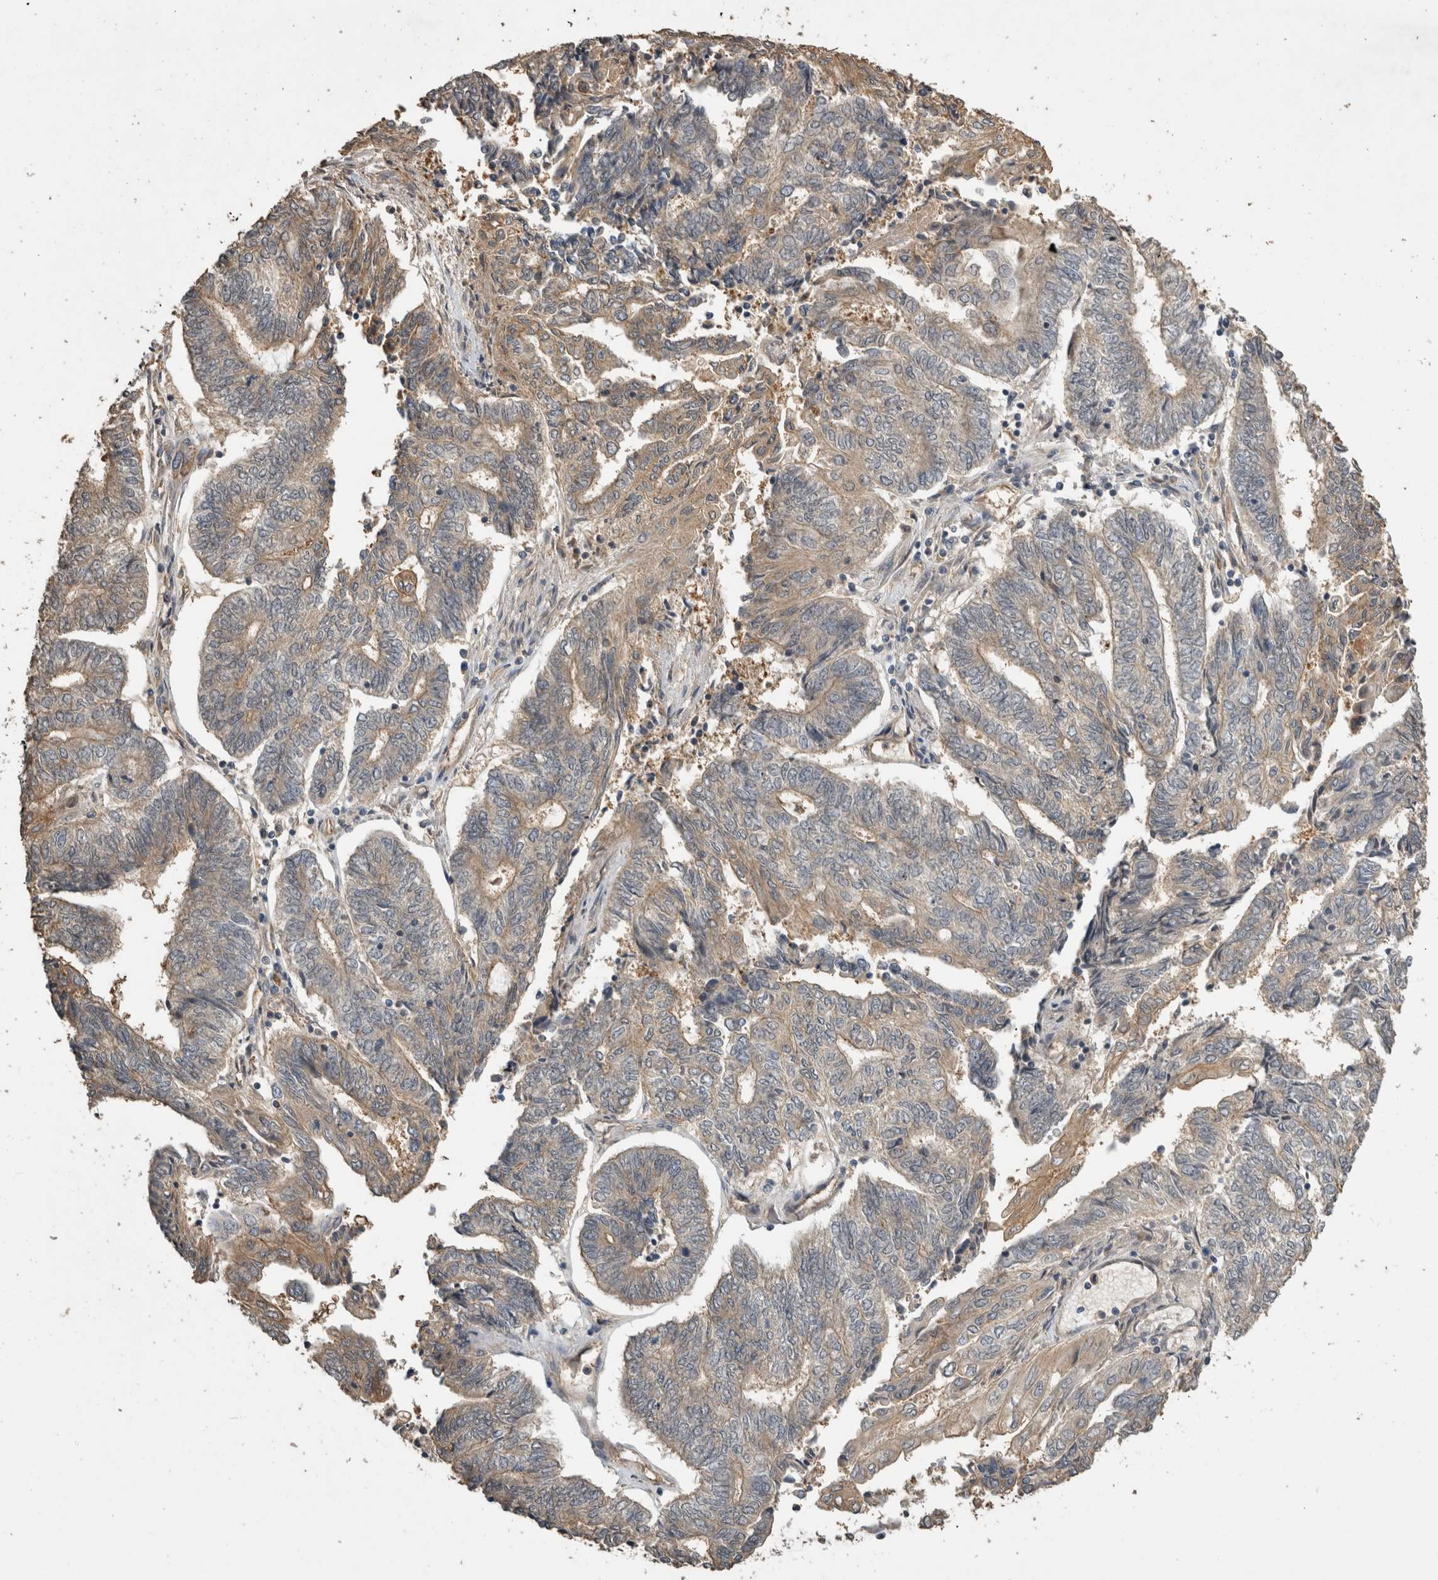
{"staining": {"intensity": "weak", "quantity": ">75%", "location": "cytoplasmic/membranous"}, "tissue": "endometrial cancer", "cell_type": "Tumor cells", "image_type": "cancer", "snomed": [{"axis": "morphology", "description": "Adenocarcinoma, NOS"}, {"axis": "topography", "description": "Uterus"}, {"axis": "topography", "description": "Endometrium"}], "caption": "A micrograph of endometrial cancer (adenocarcinoma) stained for a protein exhibits weak cytoplasmic/membranous brown staining in tumor cells.", "gene": "RHPN1", "patient": {"sex": "female", "age": 70}}